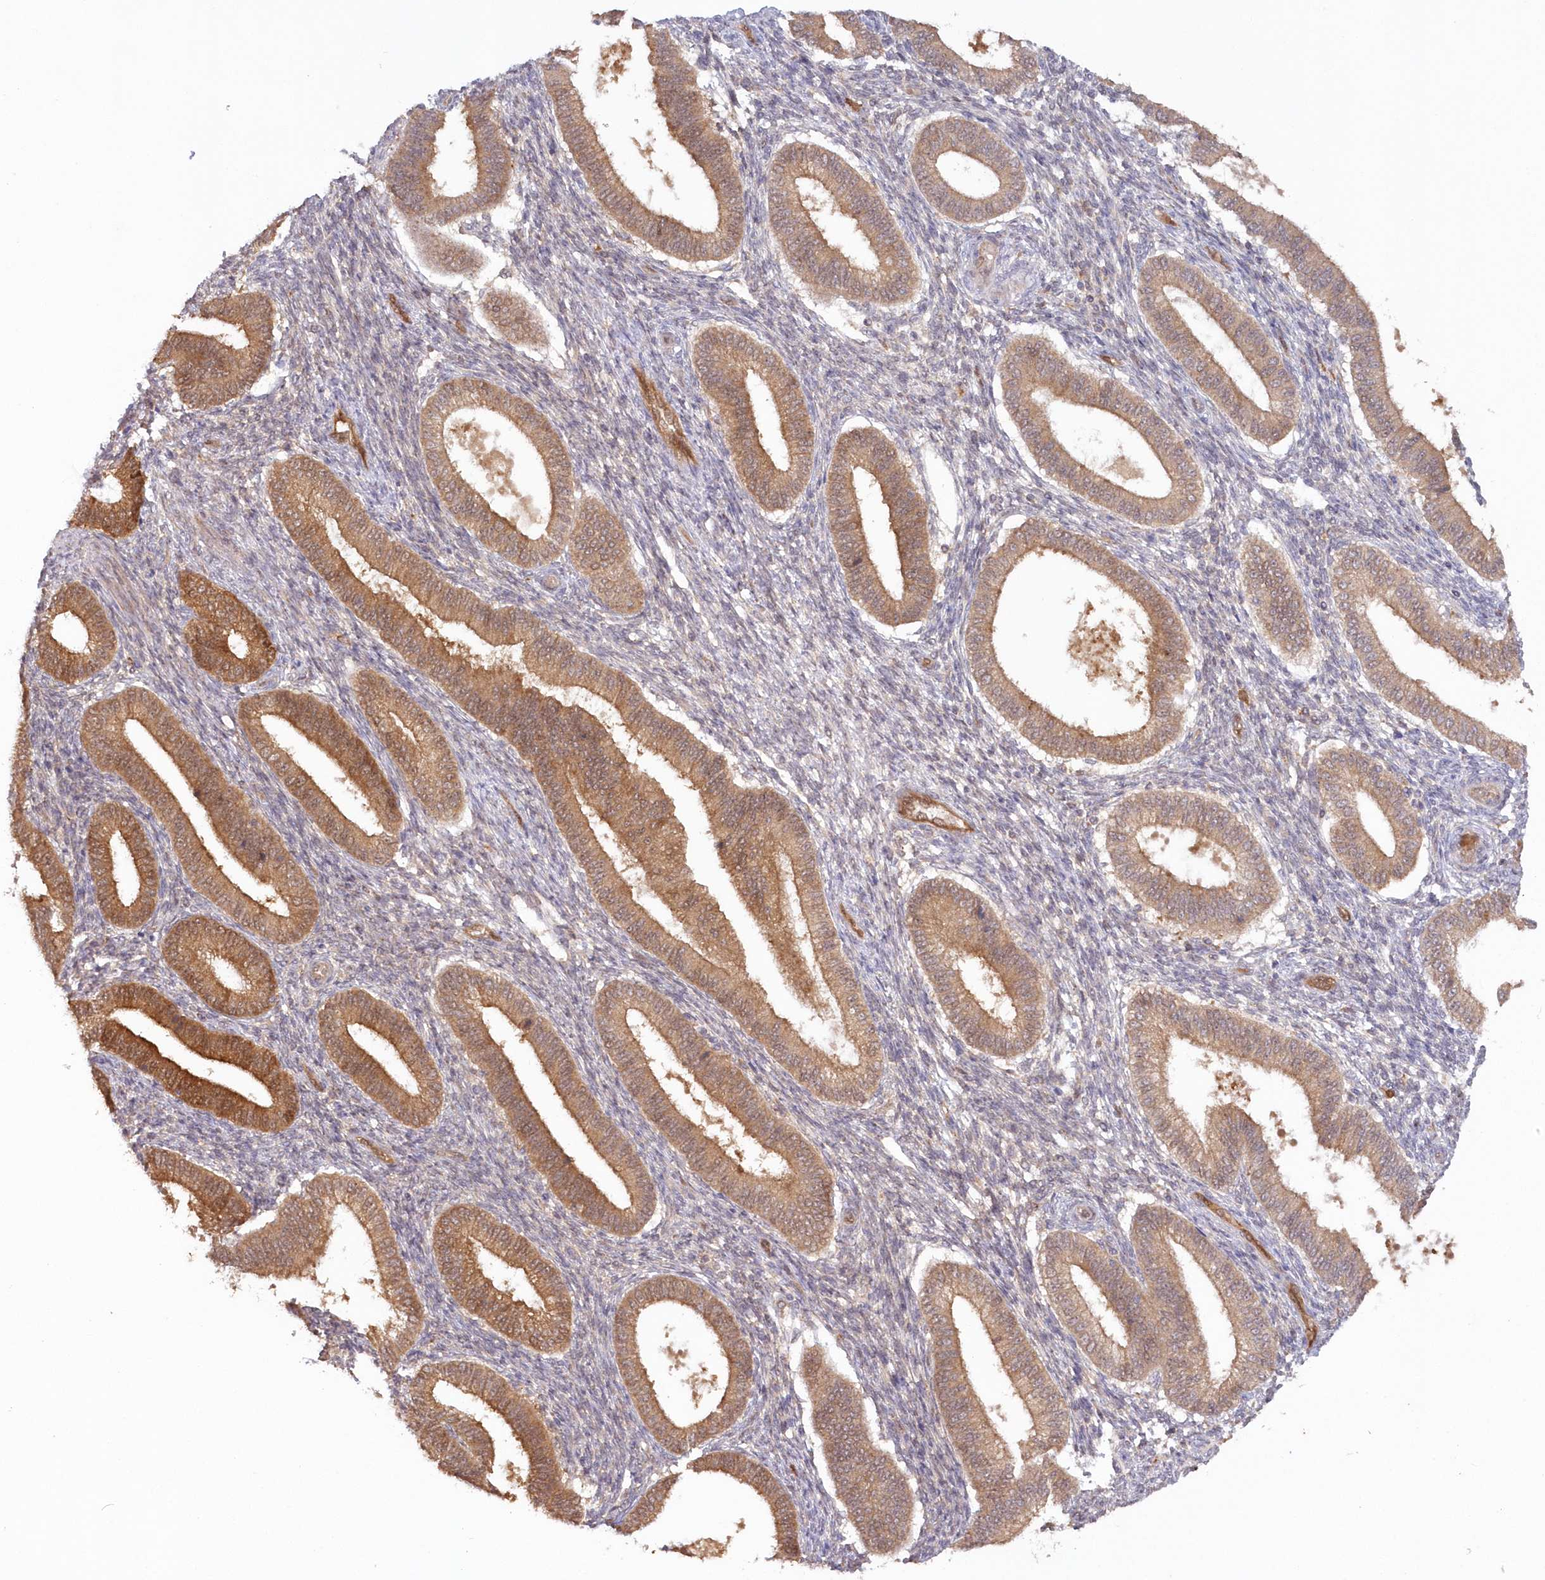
{"staining": {"intensity": "negative", "quantity": "none", "location": "none"}, "tissue": "endometrium", "cell_type": "Cells in endometrial stroma", "image_type": "normal", "snomed": [{"axis": "morphology", "description": "Normal tissue, NOS"}, {"axis": "topography", "description": "Endometrium"}], "caption": "Micrograph shows no significant protein expression in cells in endometrial stroma of unremarkable endometrium.", "gene": "GBE1", "patient": {"sex": "female", "age": 39}}